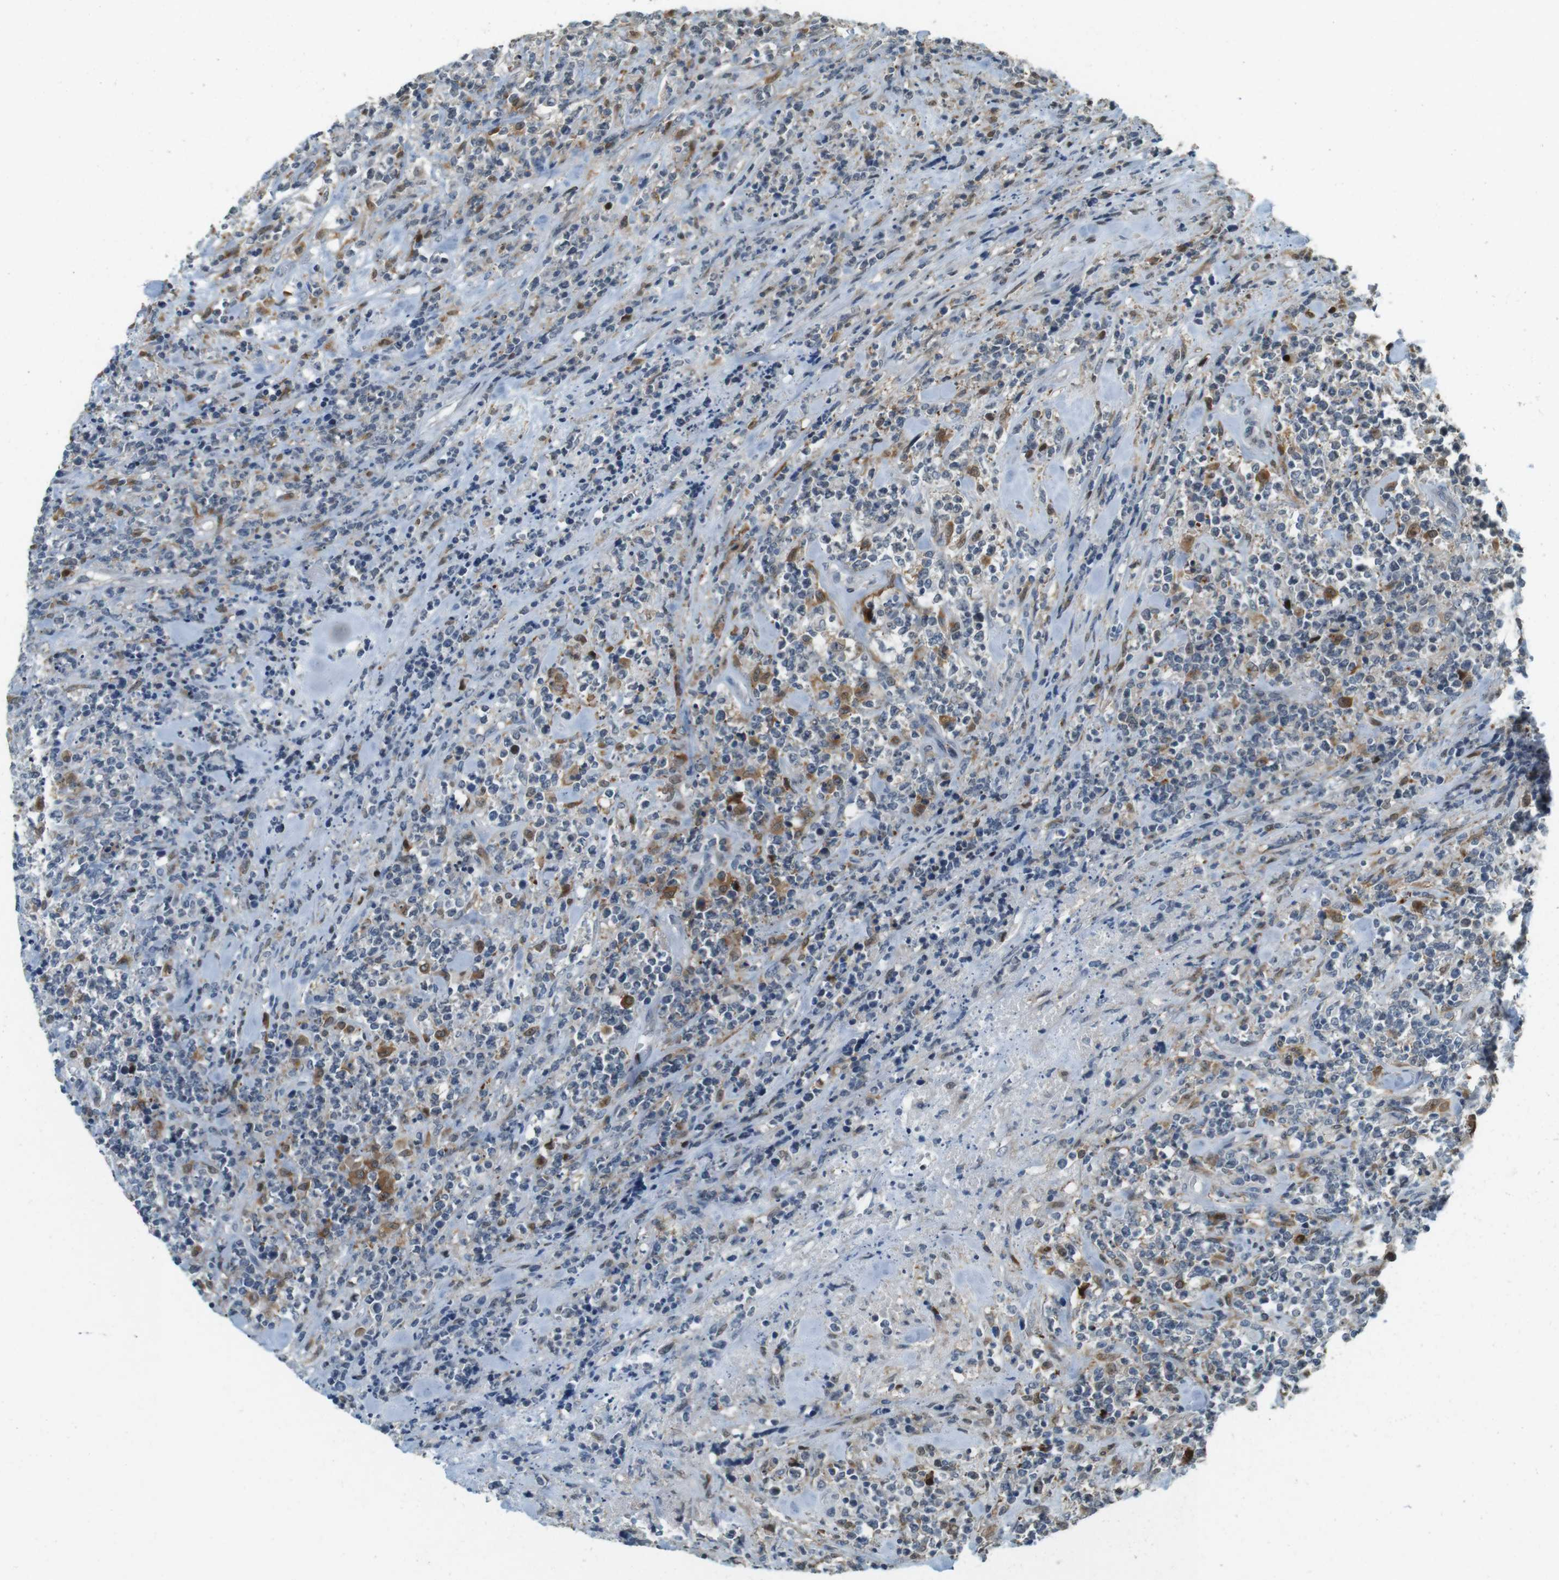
{"staining": {"intensity": "negative", "quantity": "none", "location": "none"}, "tissue": "lymphoma", "cell_type": "Tumor cells", "image_type": "cancer", "snomed": [{"axis": "morphology", "description": "Malignant lymphoma, non-Hodgkin's type, High grade"}, {"axis": "topography", "description": "Soft tissue"}], "caption": "Immunohistochemistry (IHC) of lymphoma shows no expression in tumor cells.", "gene": "CDK14", "patient": {"sex": "male", "age": 18}}